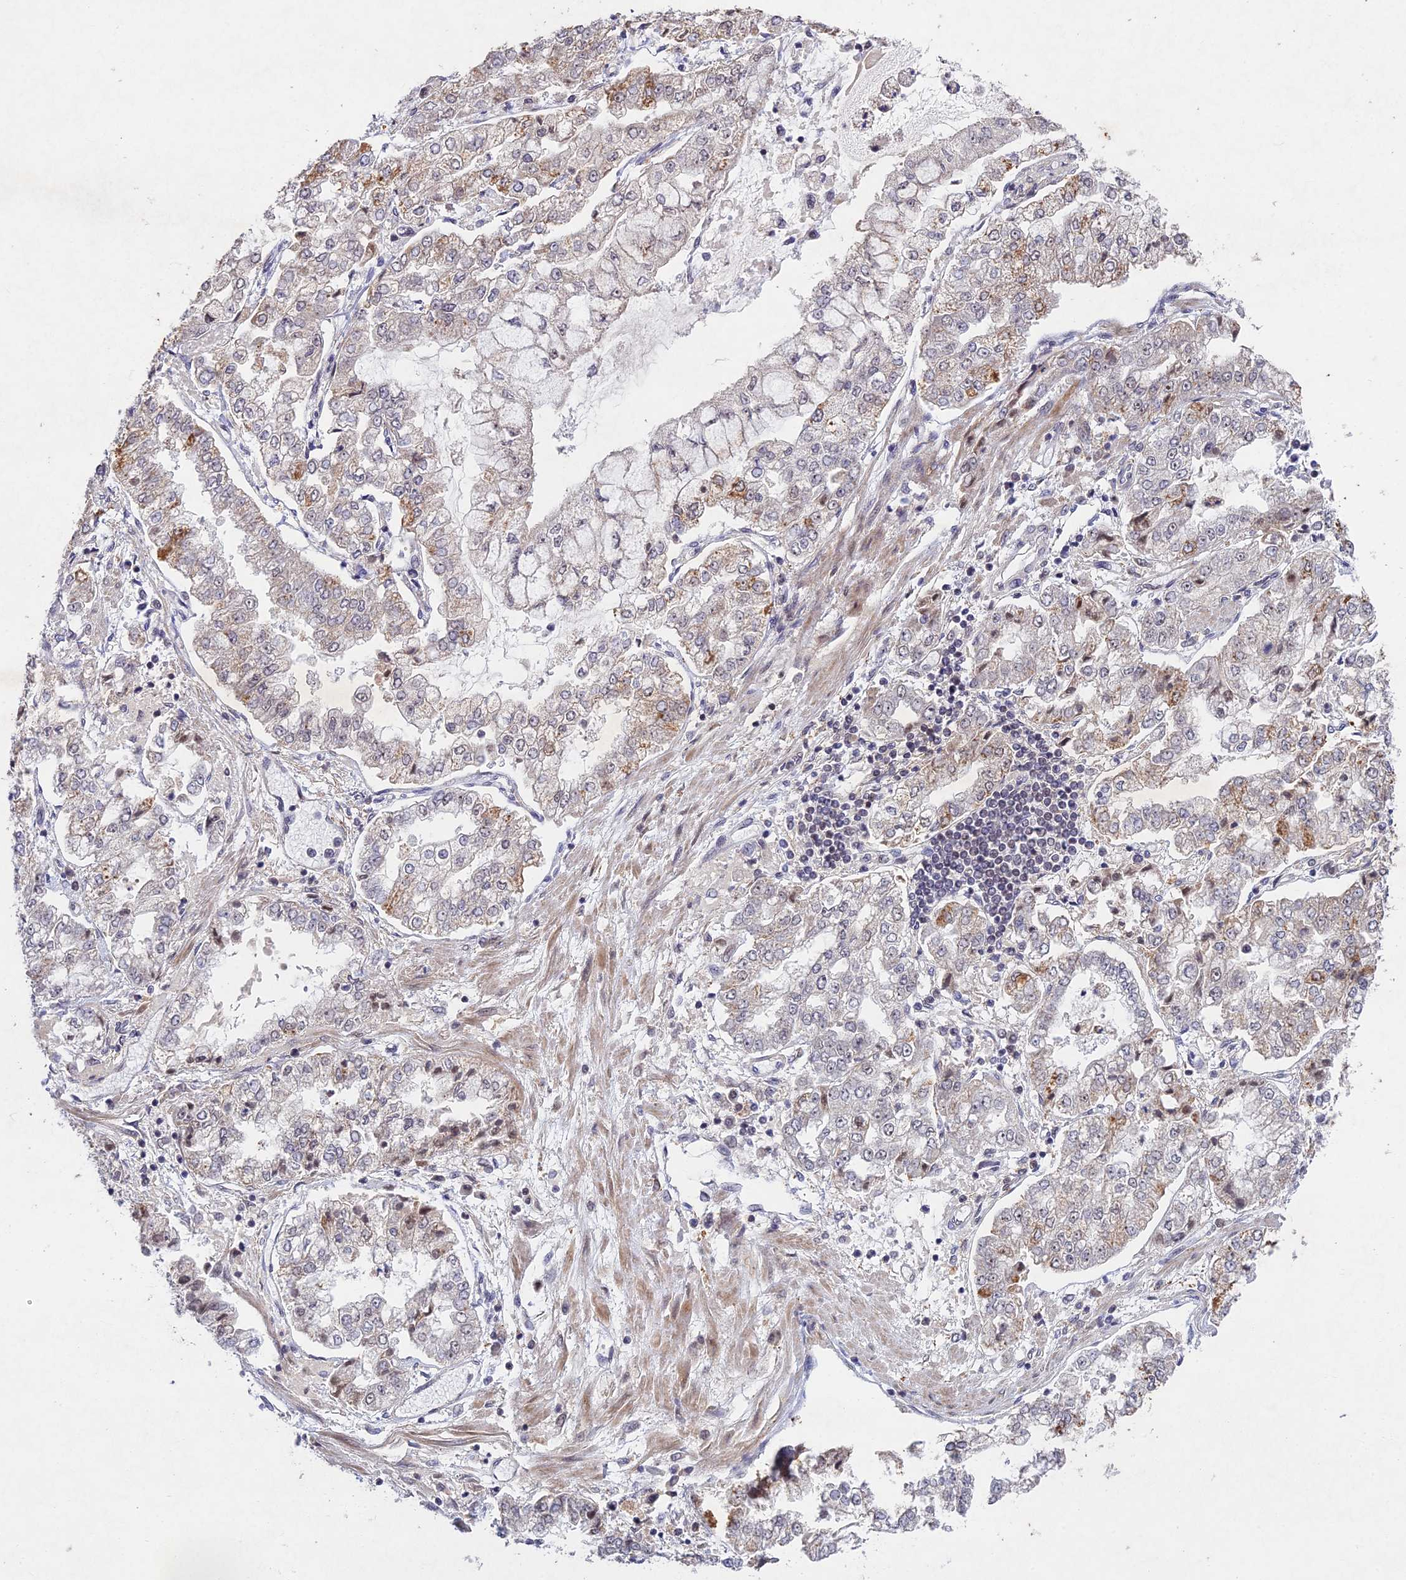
{"staining": {"intensity": "moderate", "quantity": "<25%", "location": "cytoplasmic/membranous"}, "tissue": "stomach cancer", "cell_type": "Tumor cells", "image_type": "cancer", "snomed": [{"axis": "morphology", "description": "Adenocarcinoma, NOS"}, {"axis": "topography", "description": "Stomach"}], "caption": "Immunohistochemistry (IHC) image of neoplastic tissue: adenocarcinoma (stomach) stained using IHC exhibits low levels of moderate protein expression localized specifically in the cytoplasmic/membranous of tumor cells, appearing as a cytoplasmic/membranous brown color.", "gene": "RAVER1", "patient": {"sex": "male", "age": 76}}